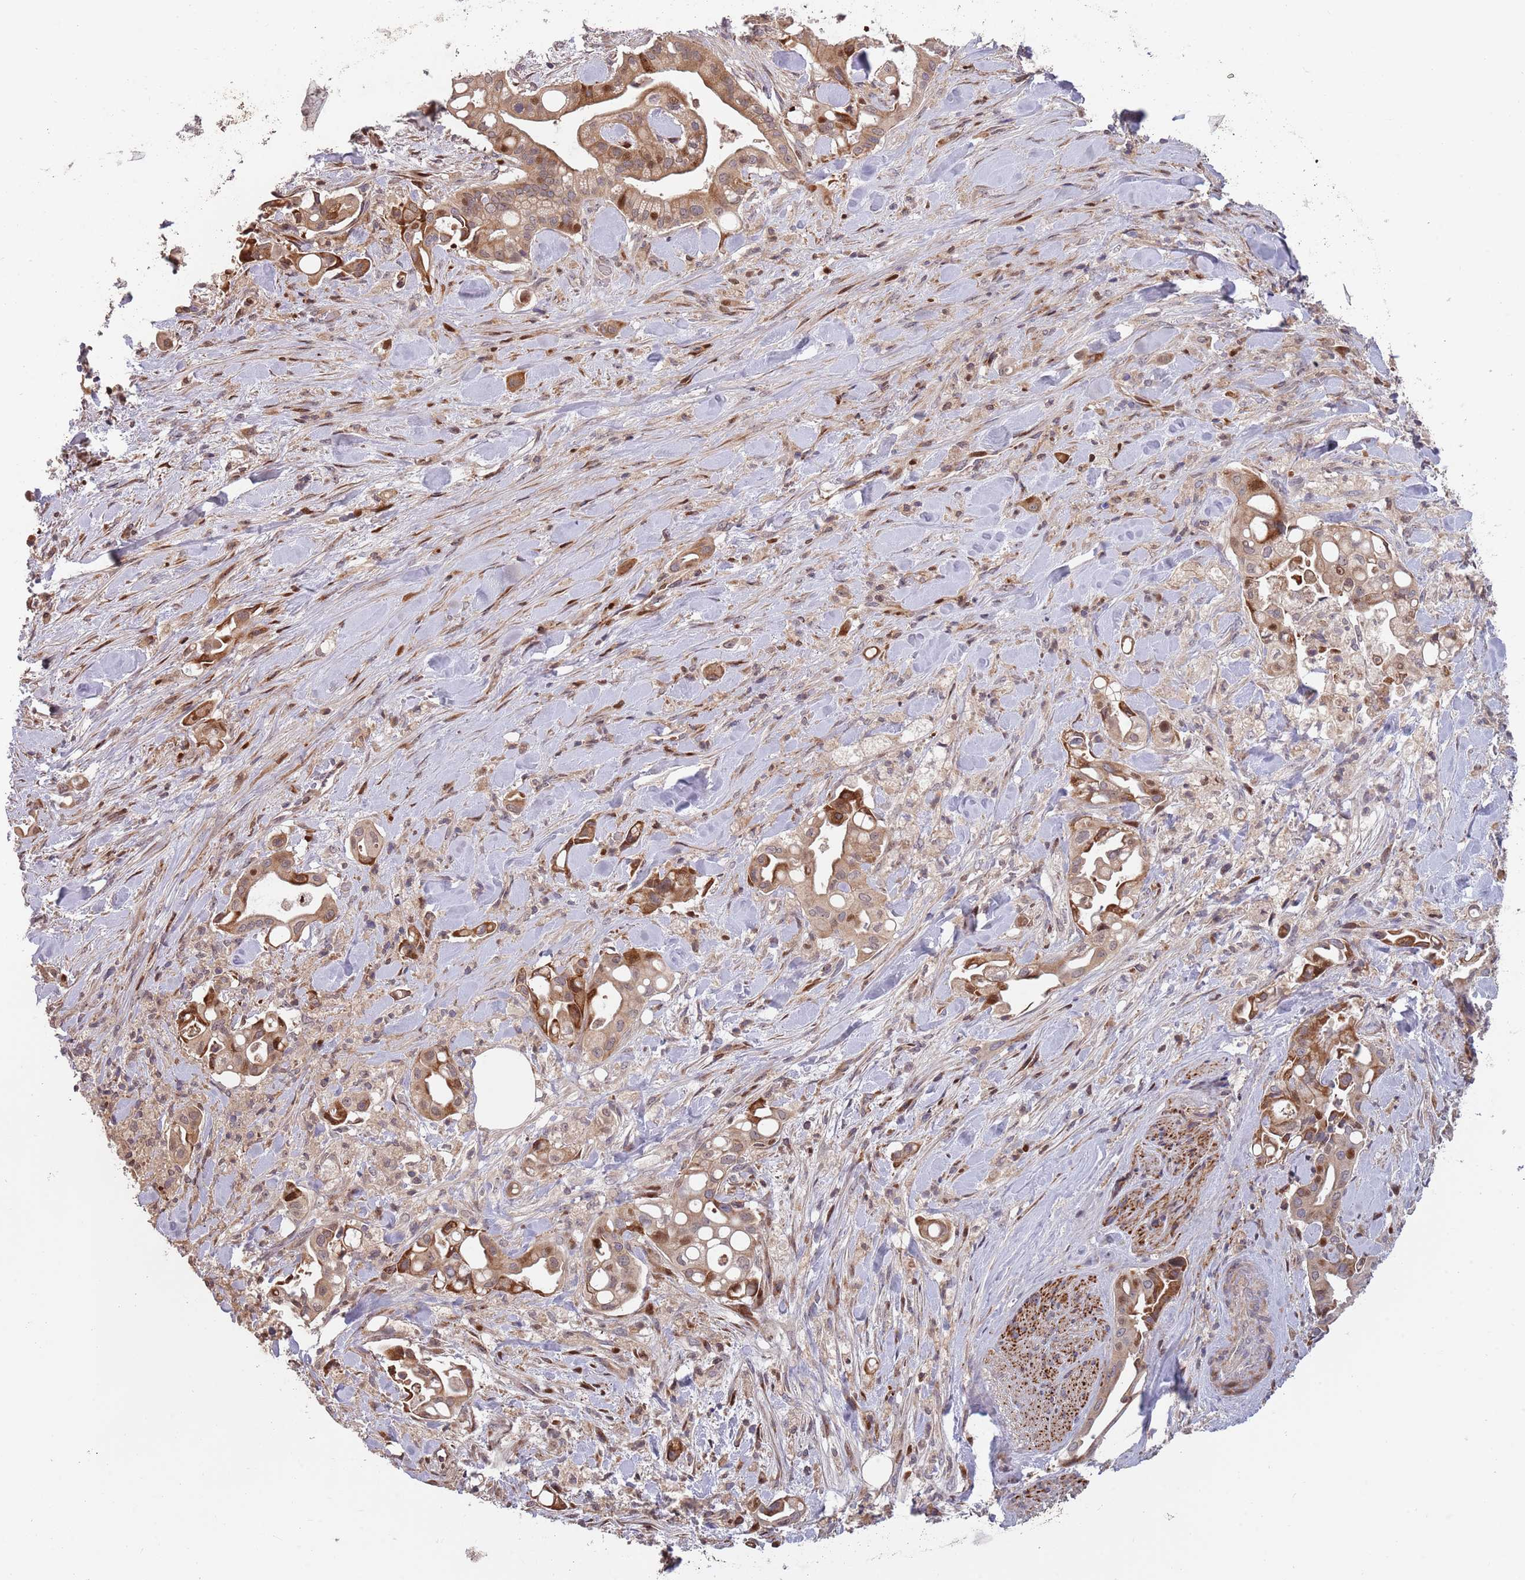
{"staining": {"intensity": "moderate", "quantity": ">75%", "location": "cytoplasmic/membranous,nuclear"}, "tissue": "liver cancer", "cell_type": "Tumor cells", "image_type": "cancer", "snomed": [{"axis": "morphology", "description": "Cholangiocarcinoma"}, {"axis": "topography", "description": "Liver"}], "caption": "This histopathology image reveals IHC staining of liver cholangiocarcinoma, with medium moderate cytoplasmic/membranous and nuclear staining in approximately >75% of tumor cells.", "gene": "SYNDIG1L", "patient": {"sex": "female", "age": 68}}